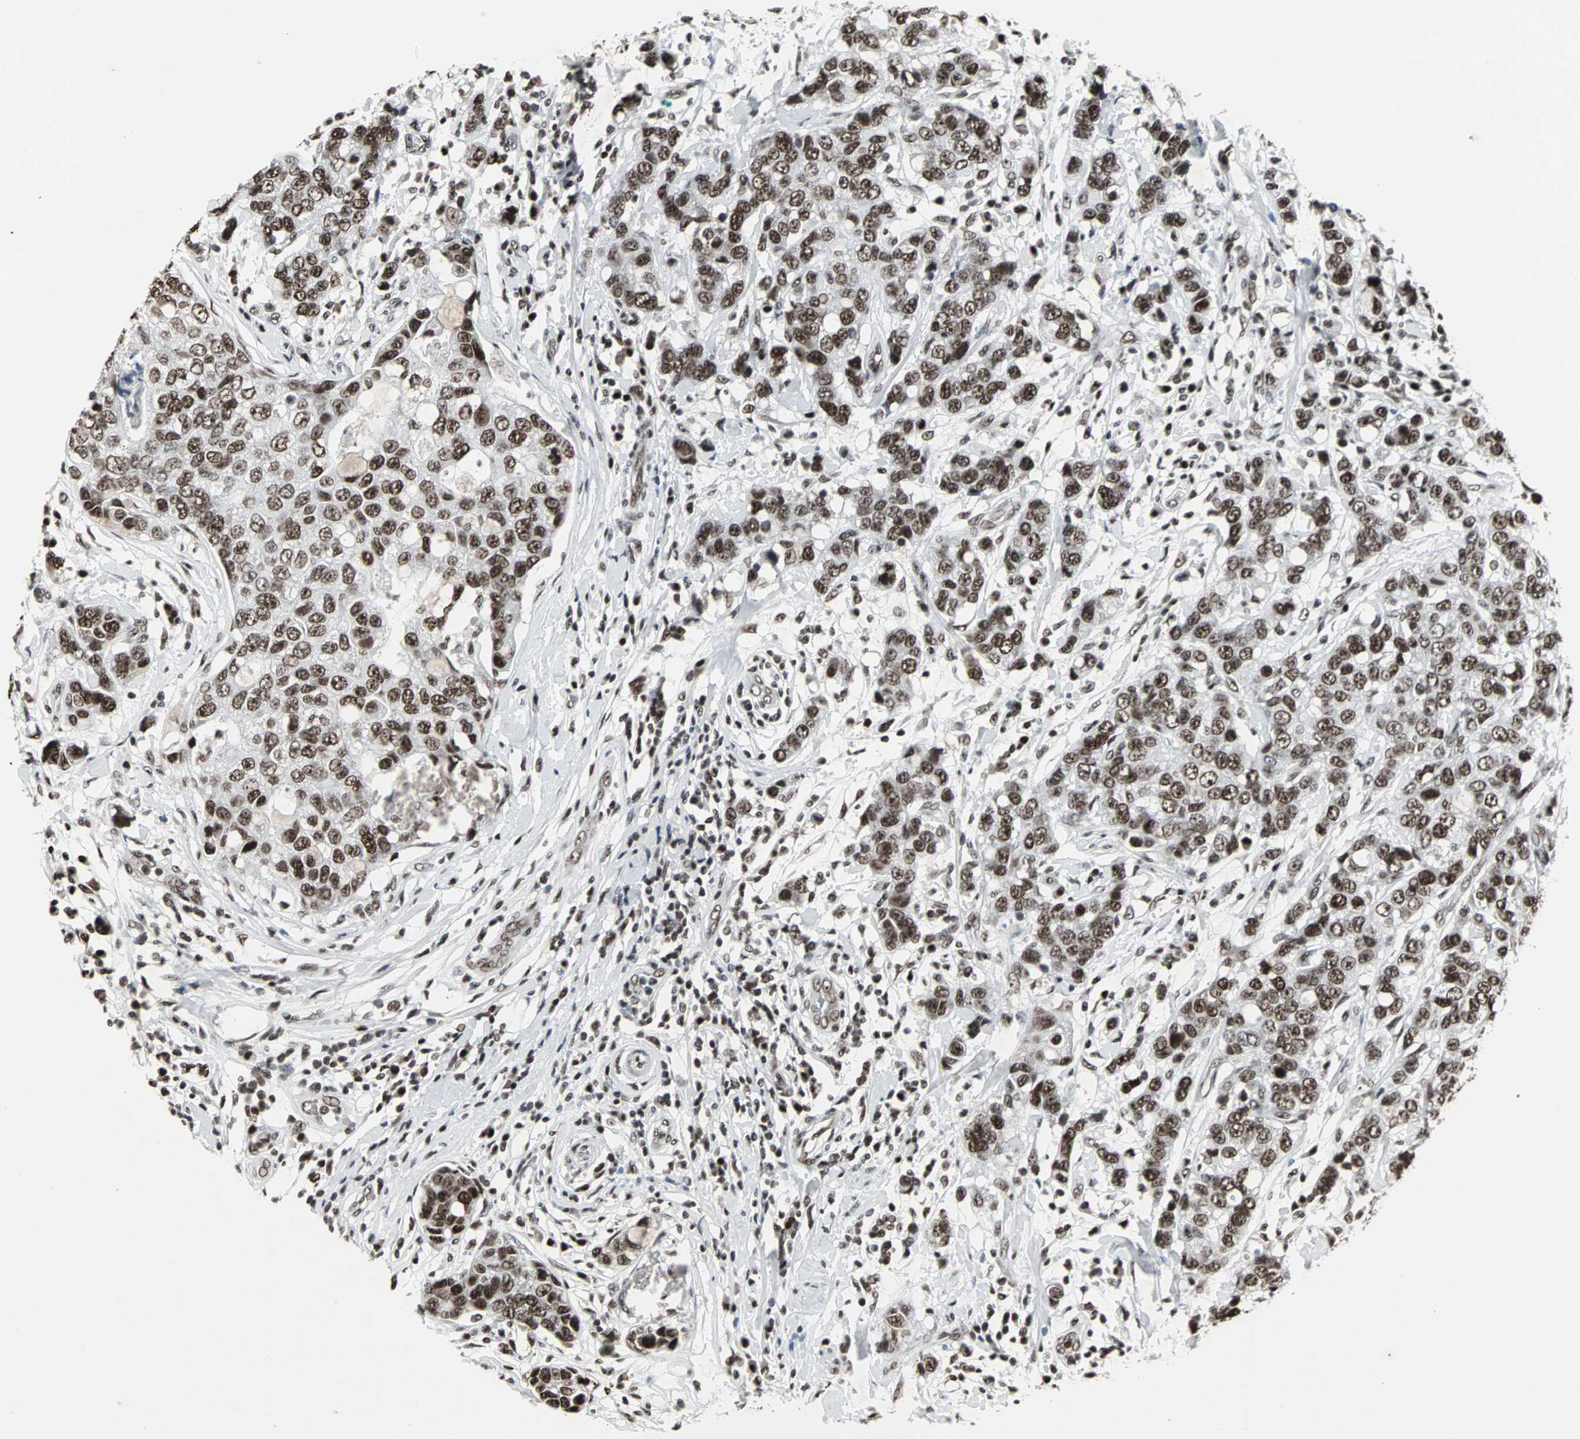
{"staining": {"intensity": "strong", "quantity": ">75%", "location": "nuclear"}, "tissue": "breast cancer", "cell_type": "Tumor cells", "image_type": "cancer", "snomed": [{"axis": "morphology", "description": "Duct carcinoma"}, {"axis": "topography", "description": "Breast"}], "caption": "The photomicrograph shows immunohistochemical staining of infiltrating ductal carcinoma (breast). There is strong nuclear positivity is identified in approximately >75% of tumor cells.", "gene": "PNKP", "patient": {"sex": "female", "age": 27}}